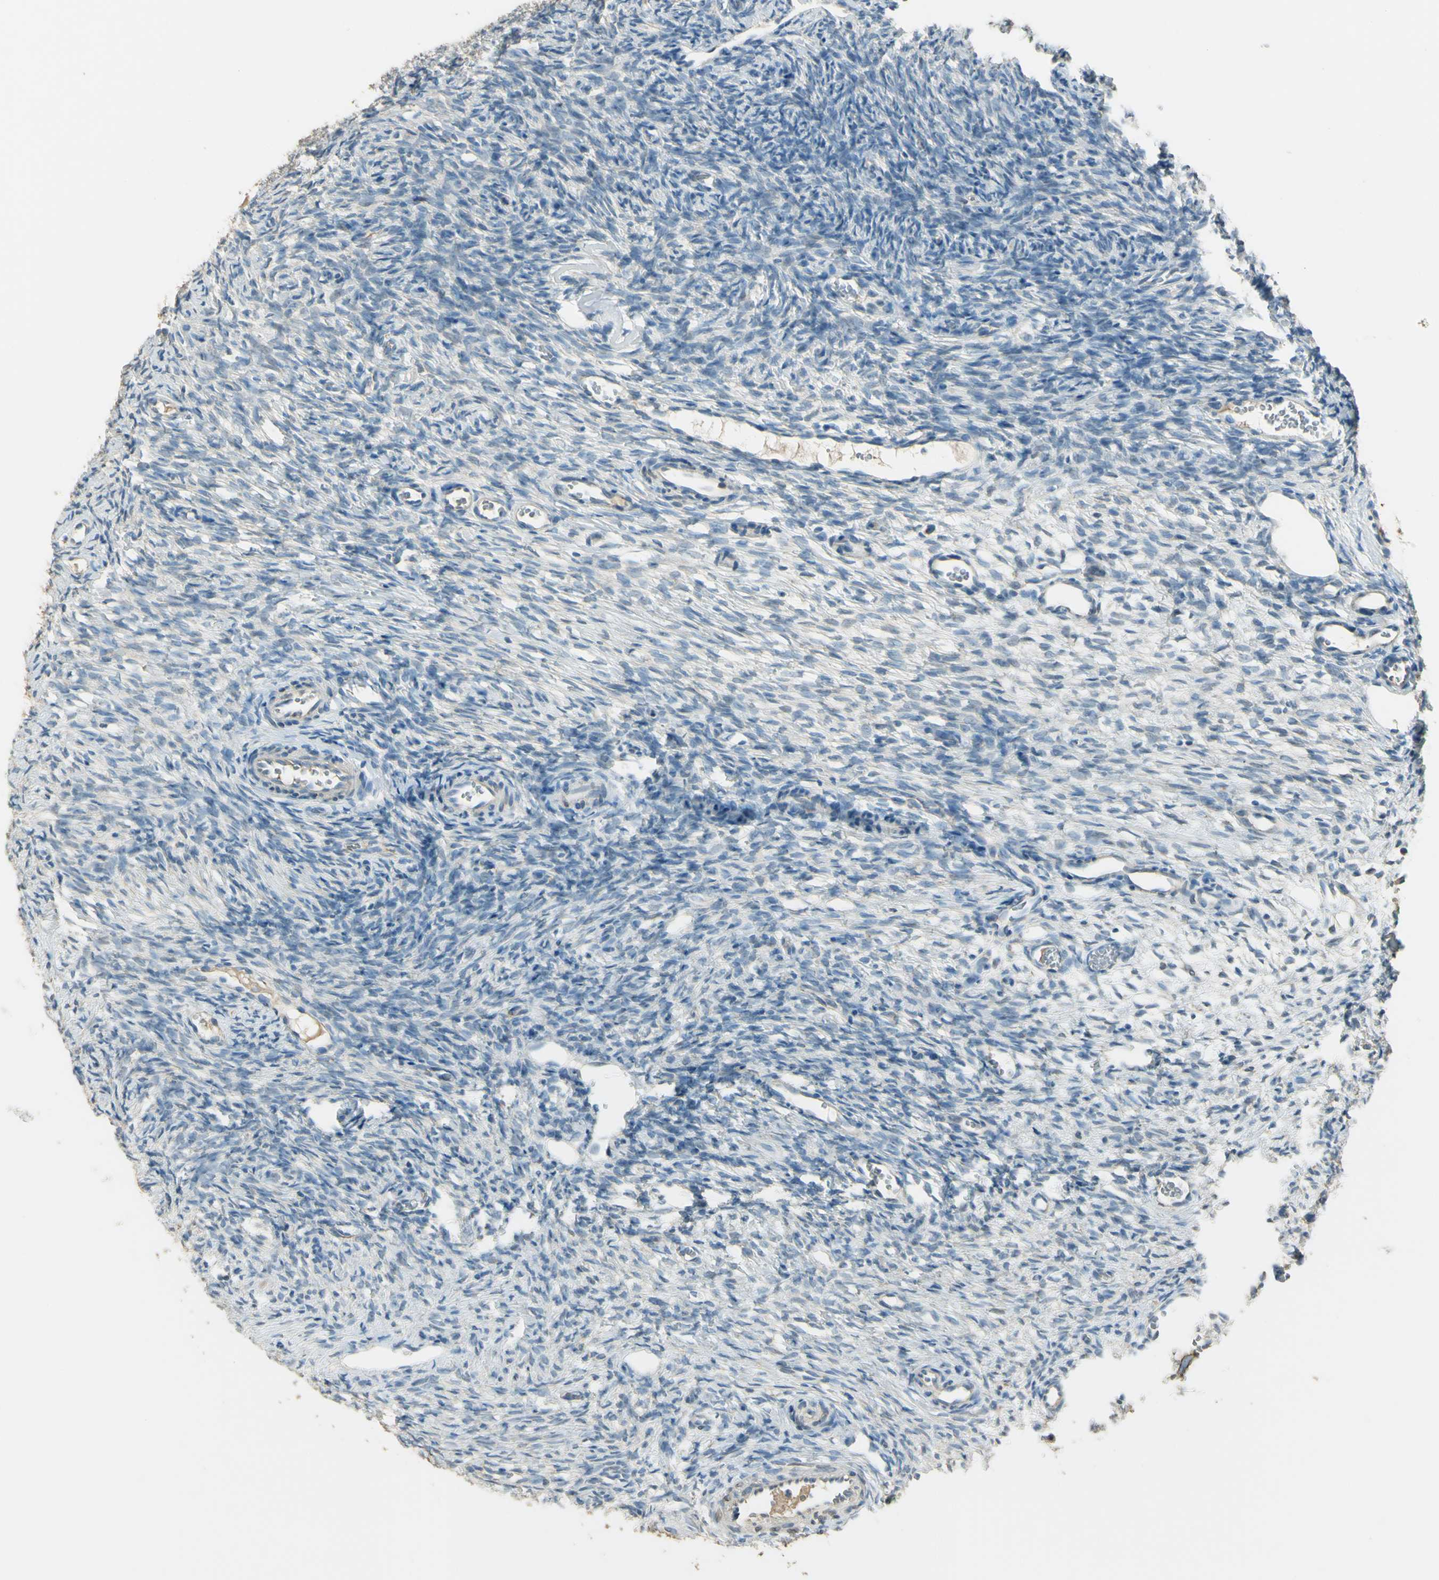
{"staining": {"intensity": "negative", "quantity": "none", "location": "none"}, "tissue": "ovary", "cell_type": "Ovarian stroma cells", "image_type": "normal", "snomed": [{"axis": "morphology", "description": "Normal tissue, NOS"}, {"axis": "topography", "description": "Ovary"}], "caption": "A high-resolution photomicrograph shows immunohistochemistry (IHC) staining of normal ovary, which exhibits no significant expression in ovarian stroma cells.", "gene": "UXS1", "patient": {"sex": "female", "age": 35}}